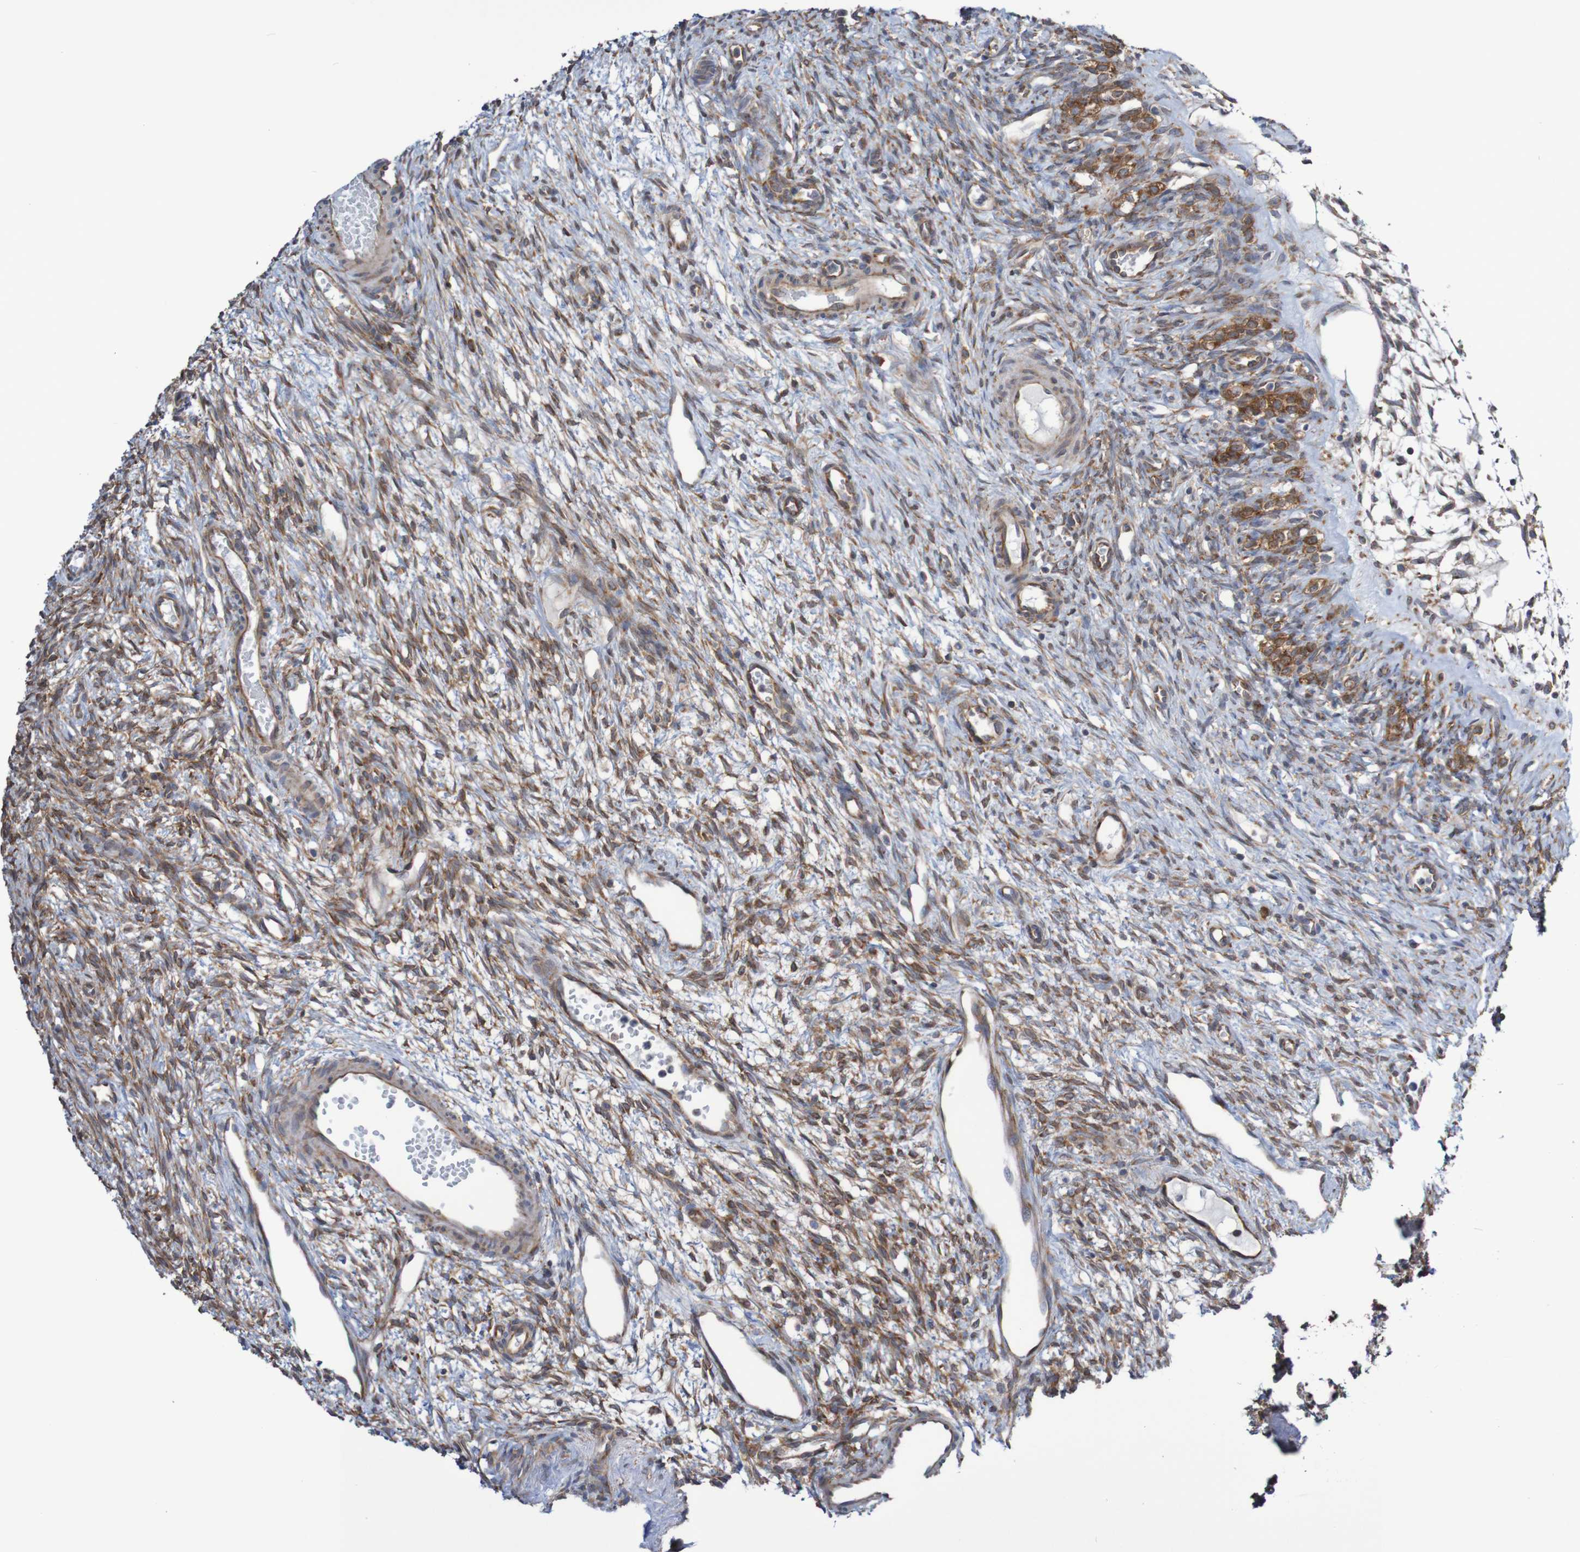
{"staining": {"intensity": "strong", "quantity": "25%-75%", "location": "cytoplasmic/membranous"}, "tissue": "ovary", "cell_type": "Ovarian stroma cells", "image_type": "normal", "snomed": [{"axis": "morphology", "description": "Normal tissue, NOS"}, {"axis": "topography", "description": "Ovary"}], "caption": "Normal ovary reveals strong cytoplasmic/membranous staining in approximately 25%-75% of ovarian stroma cells, visualized by immunohistochemistry.", "gene": "LRRC47", "patient": {"sex": "female", "age": 33}}